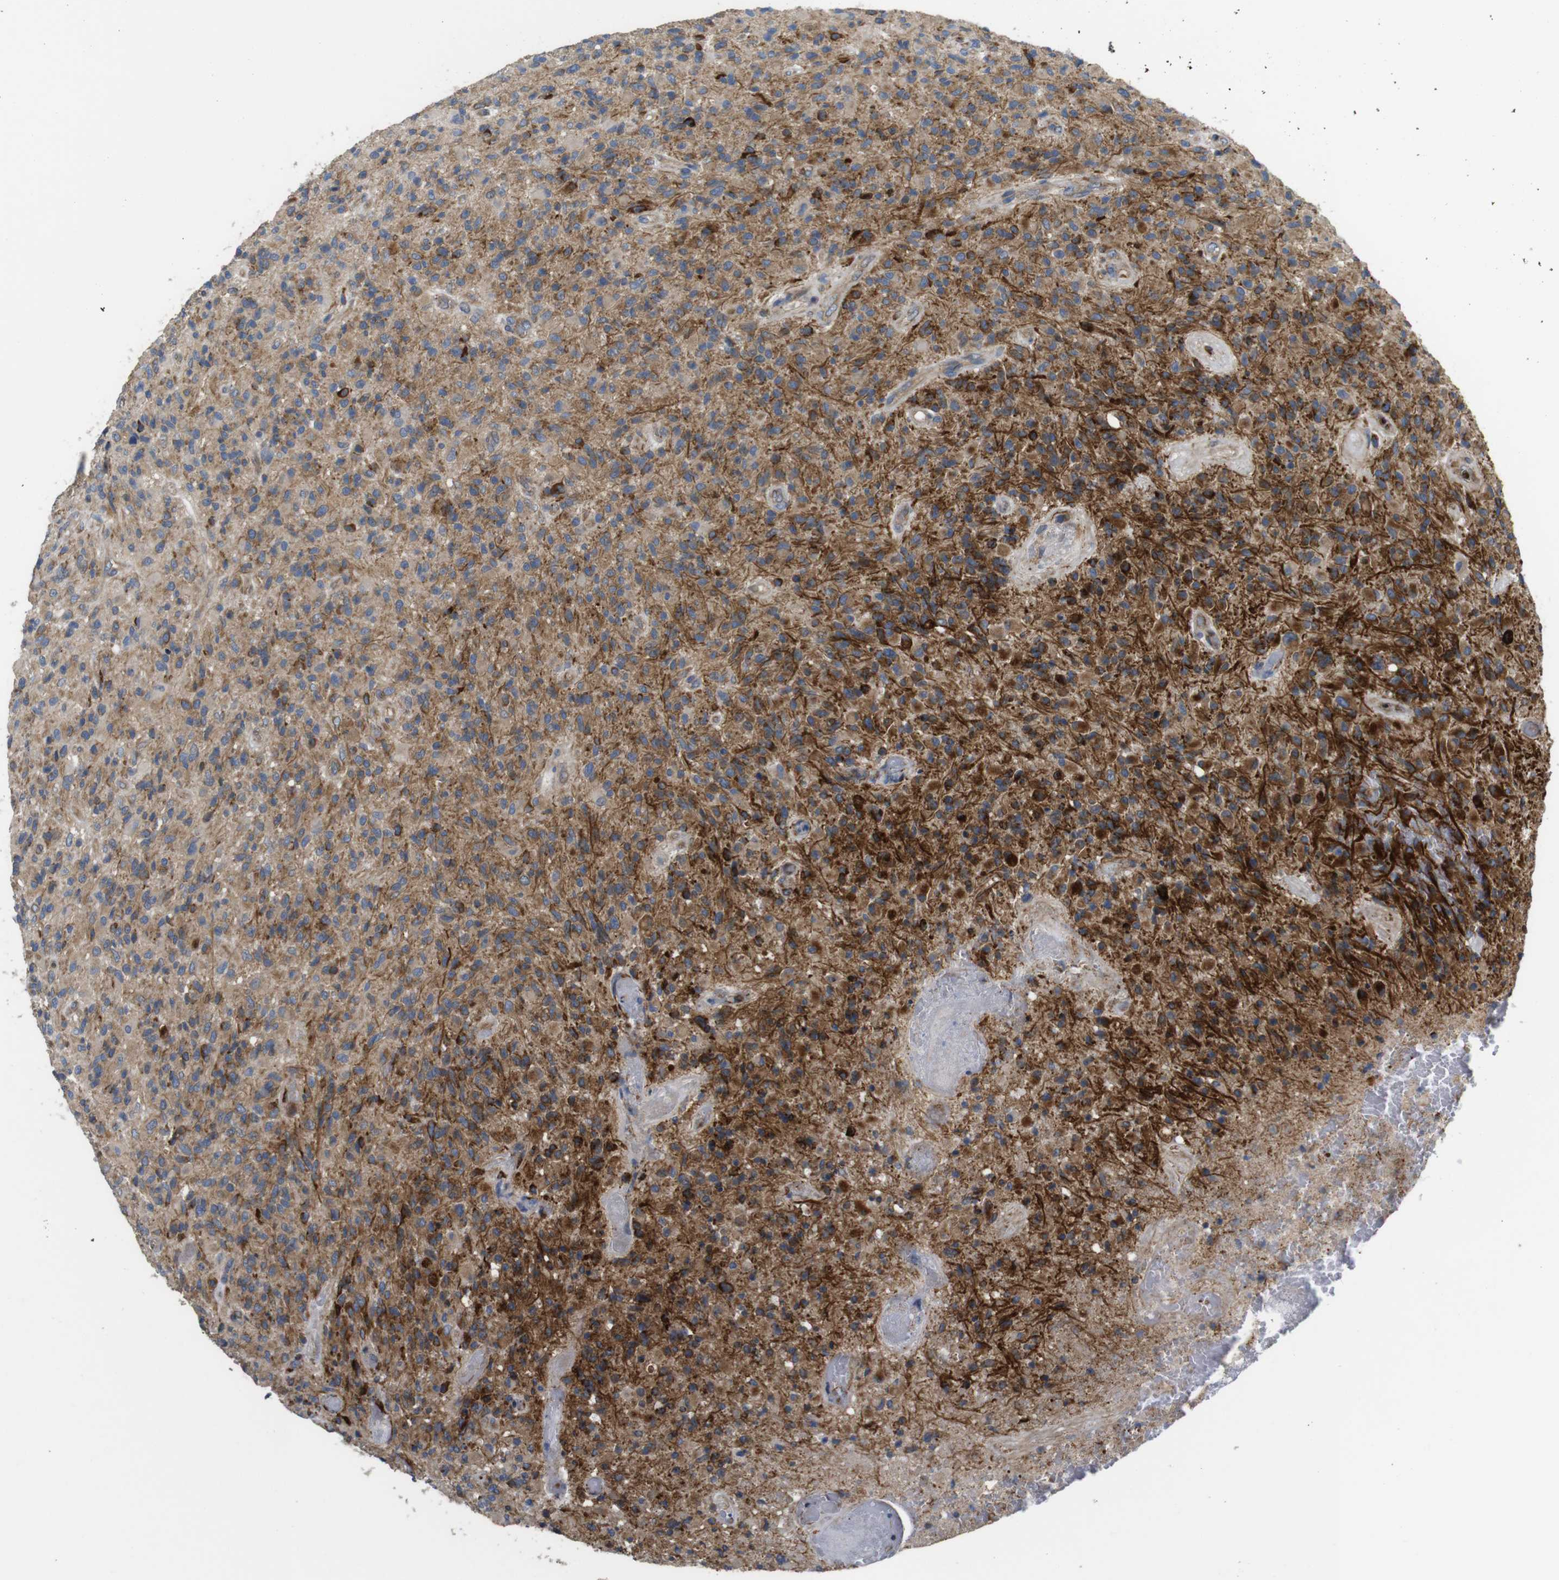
{"staining": {"intensity": "strong", "quantity": ">75%", "location": "cytoplasmic/membranous"}, "tissue": "glioma", "cell_type": "Tumor cells", "image_type": "cancer", "snomed": [{"axis": "morphology", "description": "Glioma, malignant, High grade"}, {"axis": "topography", "description": "Brain"}], "caption": "A high amount of strong cytoplasmic/membranous positivity is seen in approximately >75% of tumor cells in high-grade glioma (malignant) tissue.", "gene": "UBE2G2", "patient": {"sex": "male", "age": 71}}